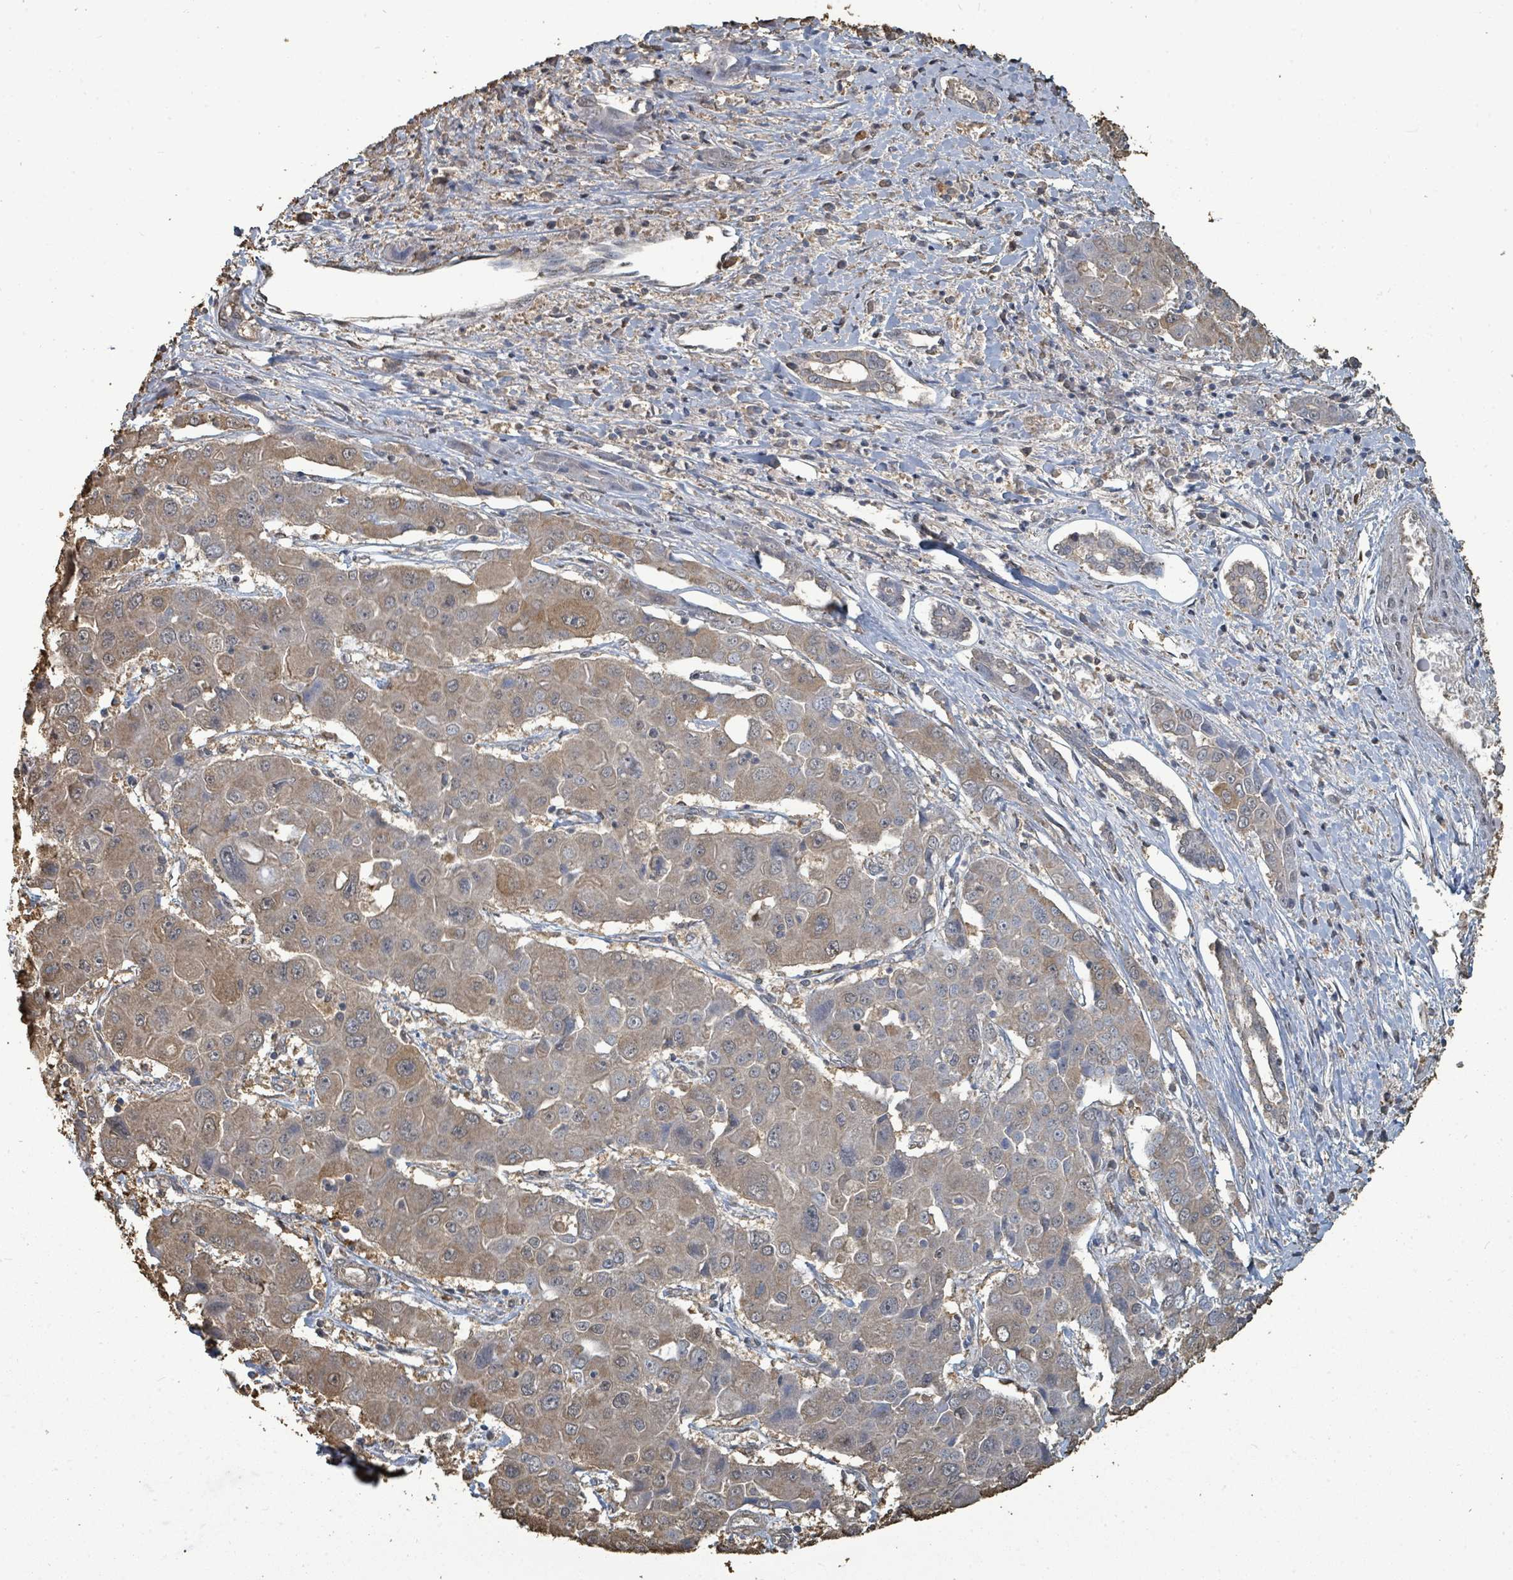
{"staining": {"intensity": "moderate", "quantity": "25%-75%", "location": "cytoplasmic/membranous"}, "tissue": "liver cancer", "cell_type": "Tumor cells", "image_type": "cancer", "snomed": [{"axis": "morphology", "description": "Cholangiocarcinoma"}, {"axis": "topography", "description": "Liver"}], "caption": "Immunohistochemical staining of cholangiocarcinoma (liver) reveals moderate cytoplasmic/membranous protein staining in about 25%-75% of tumor cells.", "gene": "C6orf52", "patient": {"sex": "male", "age": 67}}